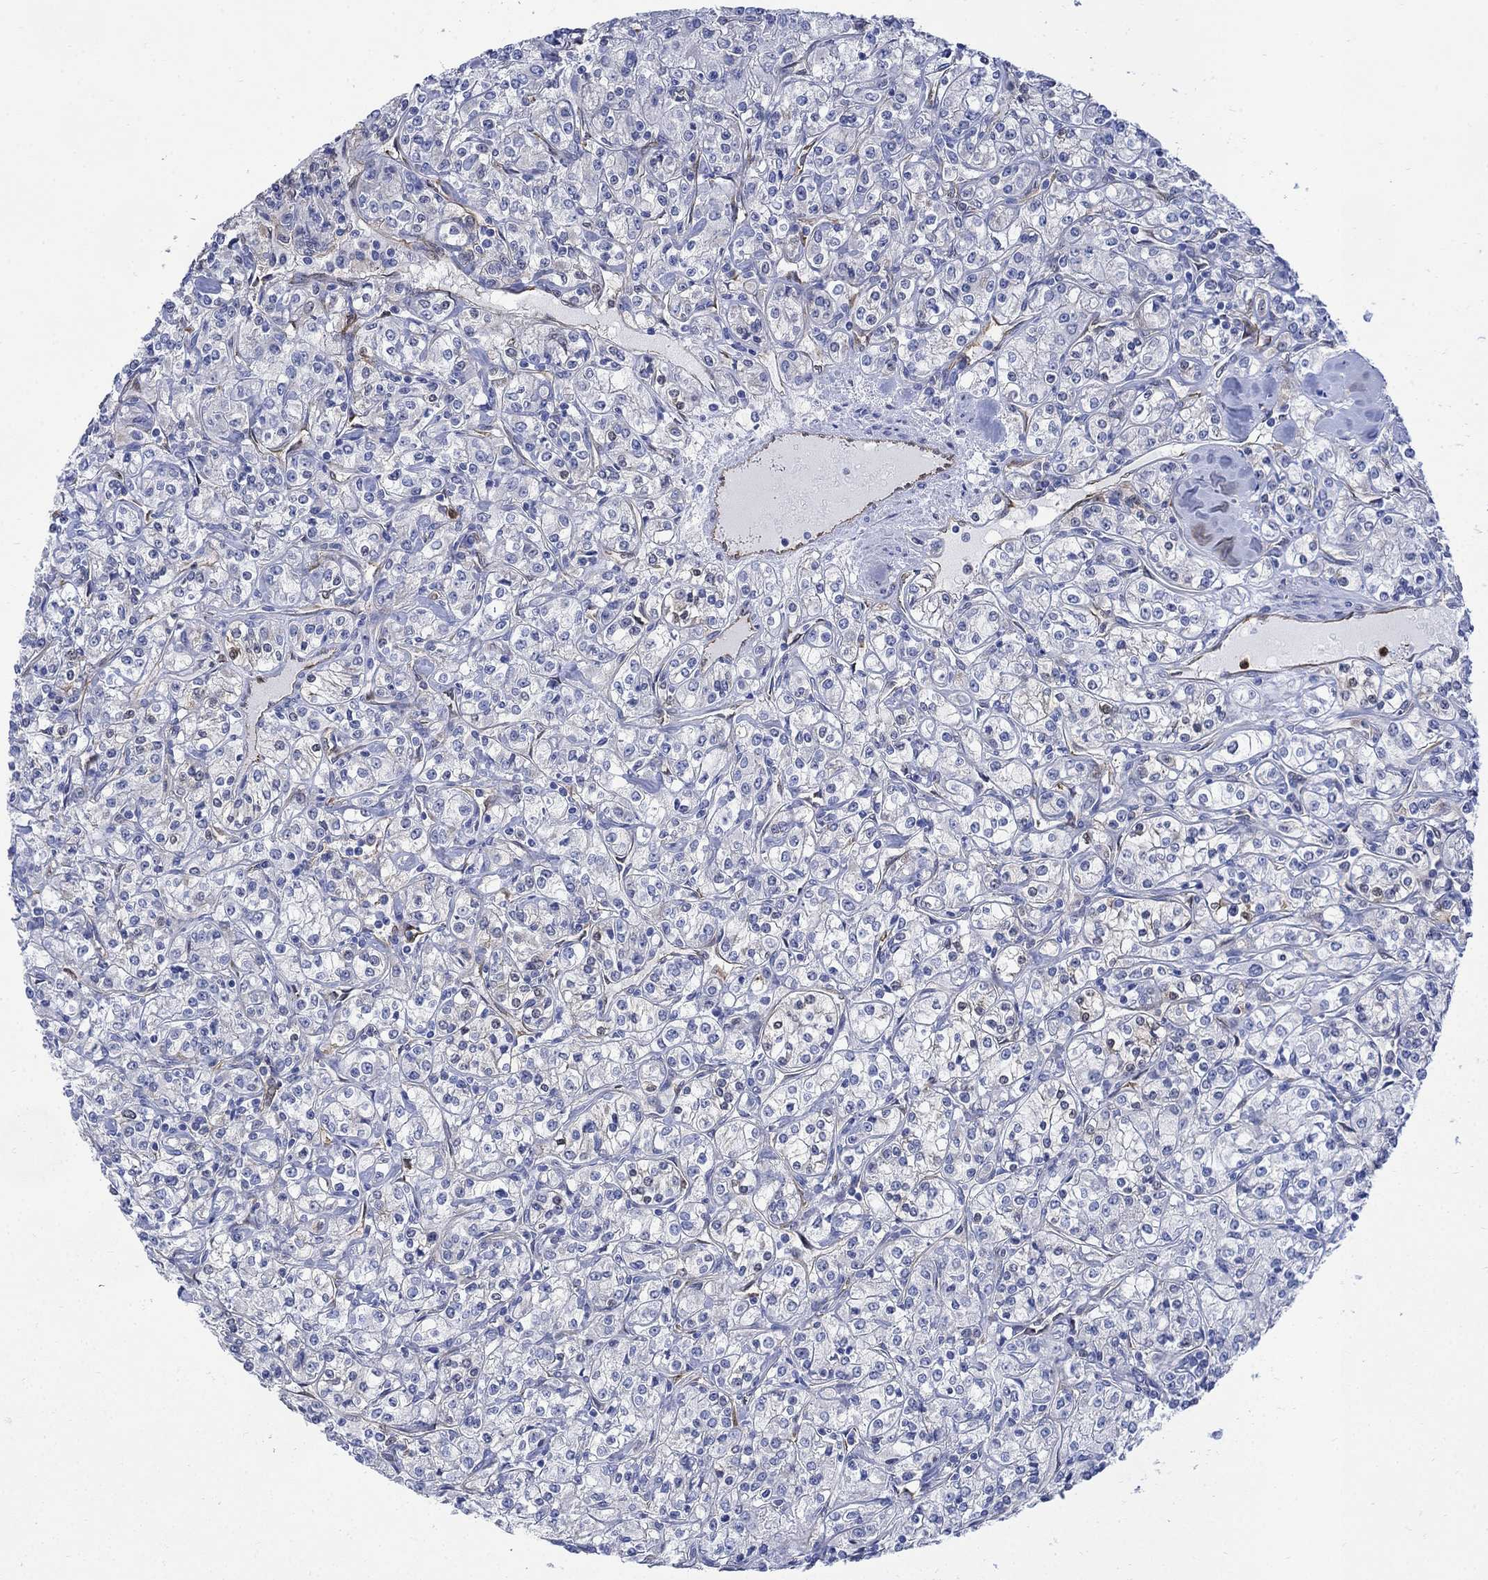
{"staining": {"intensity": "strong", "quantity": "<25%", "location": "cytoplasmic/membranous"}, "tissue": "renal cancer", "cell_type": "Tumor cells", "image_type": "cancer", "snomed": [{"axis": "morphology", "description": "Adenocarcinoma, NOS"}, {"axis": "topography", "description": "Kidney"}], "caption": "There is medium levels of strong cytoplasmic/membranous expression in tumor cells of renal cancer (adenocarcinoma), as demonstrated by immunohistochemical staining (brown color).", "gene": "TGM2", "patient": {"sex": "male", "age": 77}}